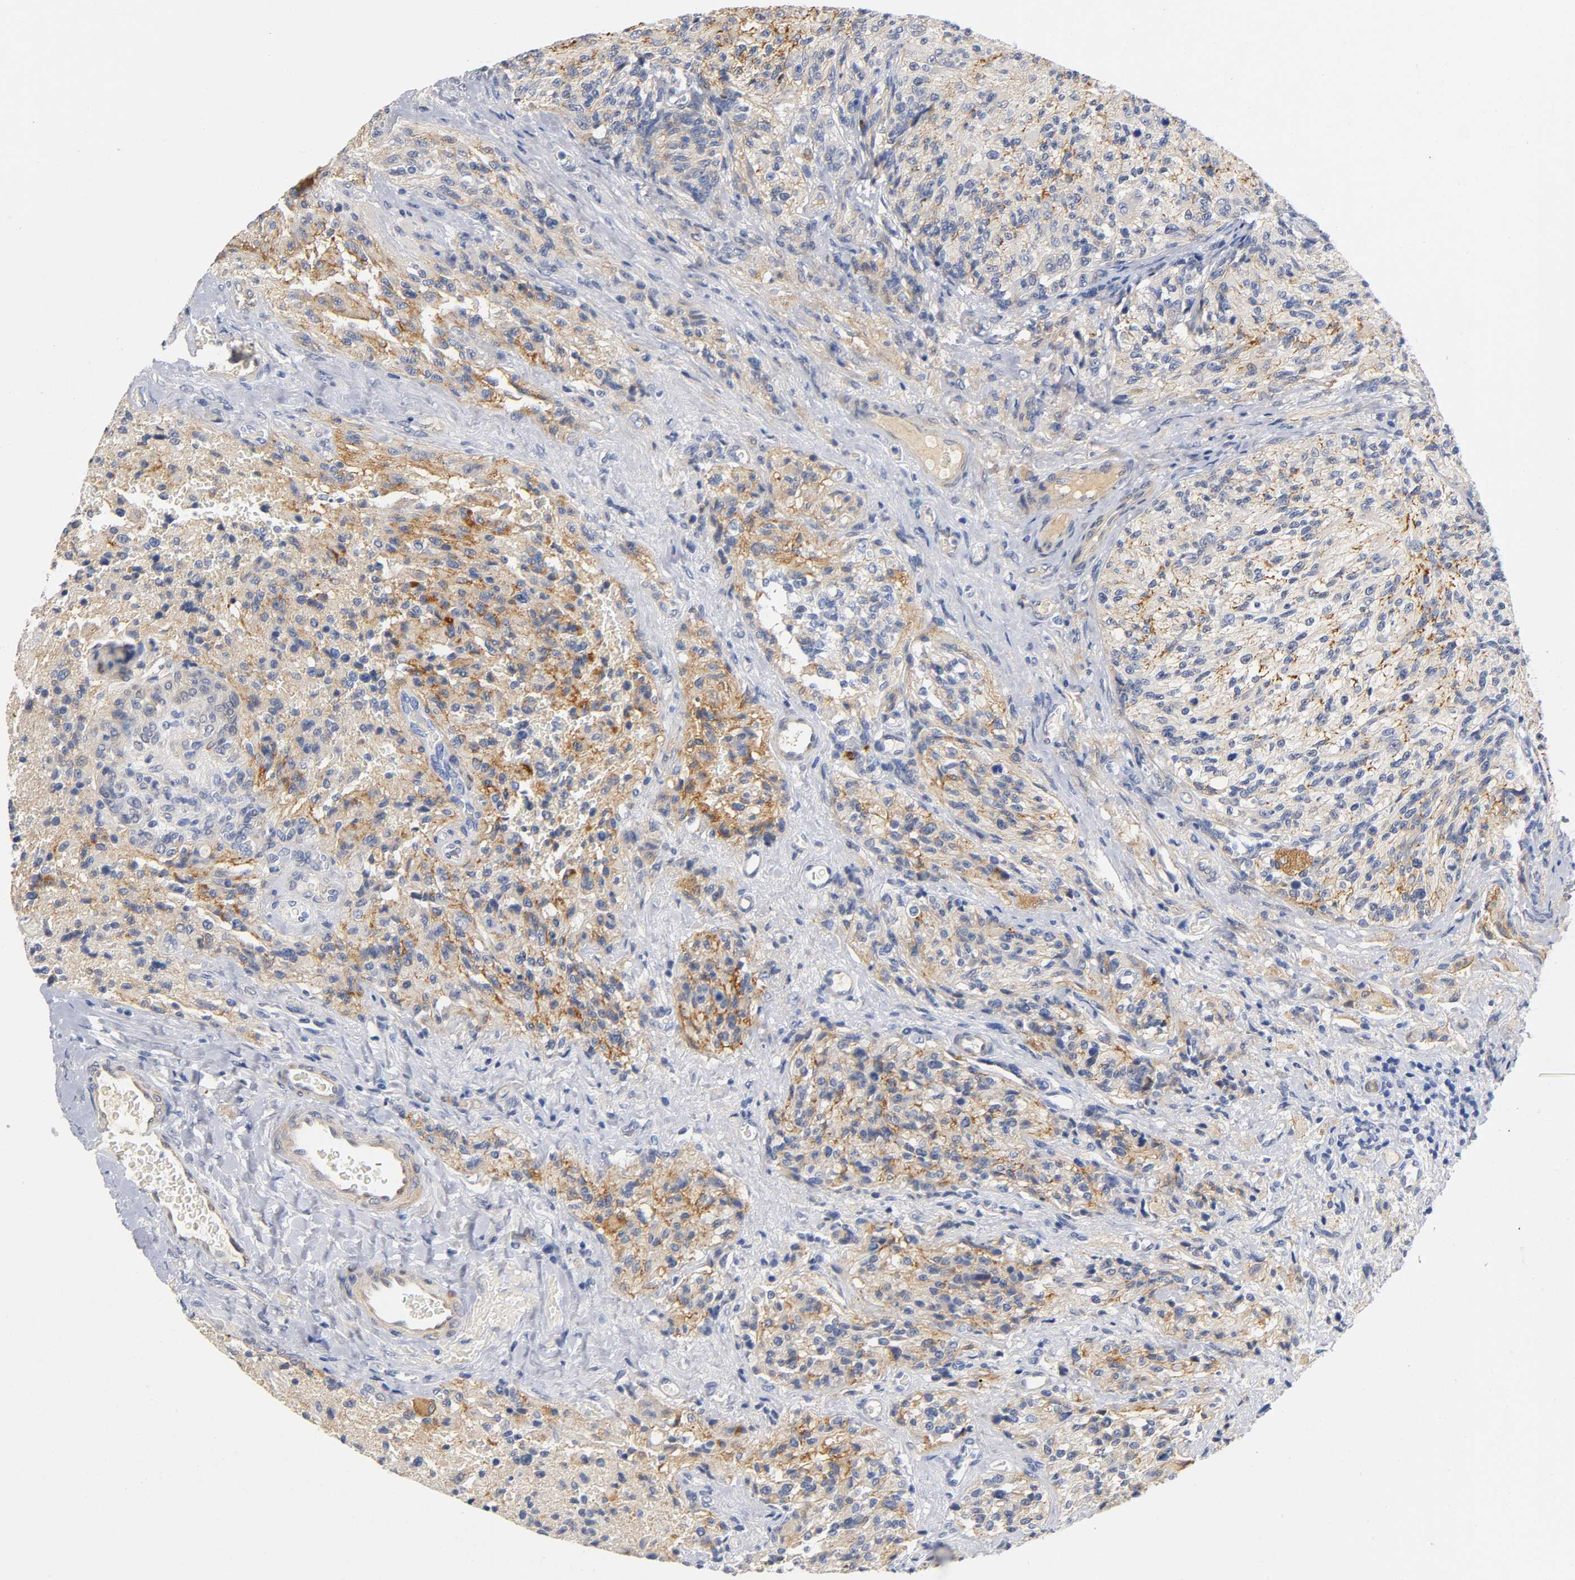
{"staining": {"intensity": "moderate", "quantity": ">75%", "location": "cytoplasmic/membranous"}, "tissue": "glioma", "cell_type": "Tumor cells", "image_type": "cancer", "snomed": [{"axis": "morphology", "description": "Normal tissue, NOS"}, {"axis": "morphology", "description": "Glioma, malignant, High grade"}, {"axis": "topography", "description": "Cerebral cortex"}], "caption": "Approximately >75% of tumor cells in human malignant high-grade glioma show moderate cytoplasmic/membranous protein expression as visualized by brown immunohistochemical staining.", "gene": "TNC", "patient": {"sex": "male", "age": 56}}